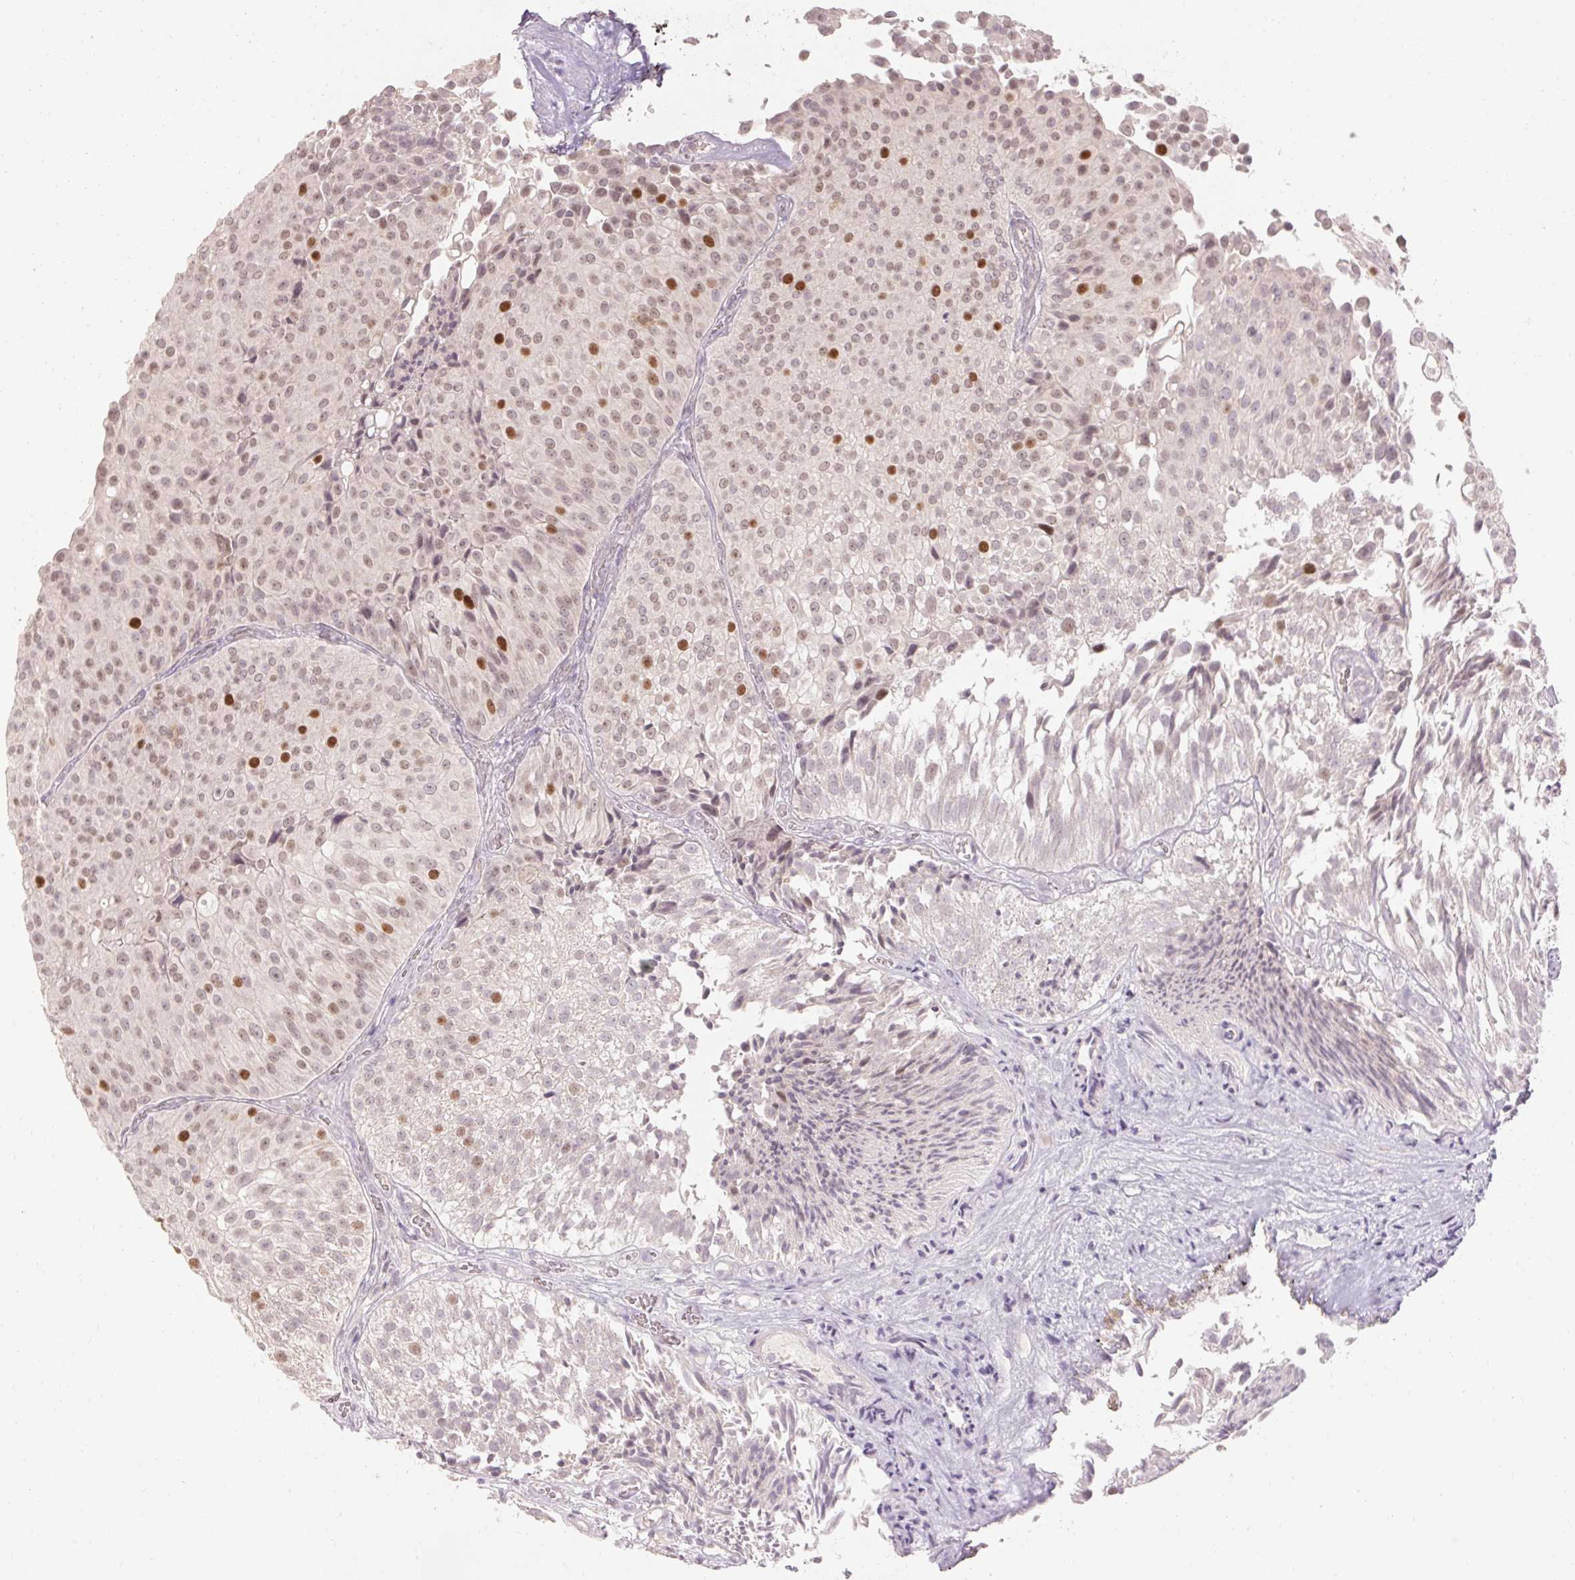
{"staining": {"intensity": "strong", "quantity": "<25%", "location": "nuclear"}, "tissue": "urothelial cancer", "cell_type": "Tumor cells", "image_type": "cancer", "snomed": [{"axis": "morphology", "description": "Urothelial carcinoma, Low grade"}, {"axis": "topography", "description": "Urinary bladder"}], "caption": "A brown stain labels strong nuclear staining of a protein in urothelial cancer tumor cells.", "gene": "SKP2", "patient": {"sex": "male", "age": 80}}